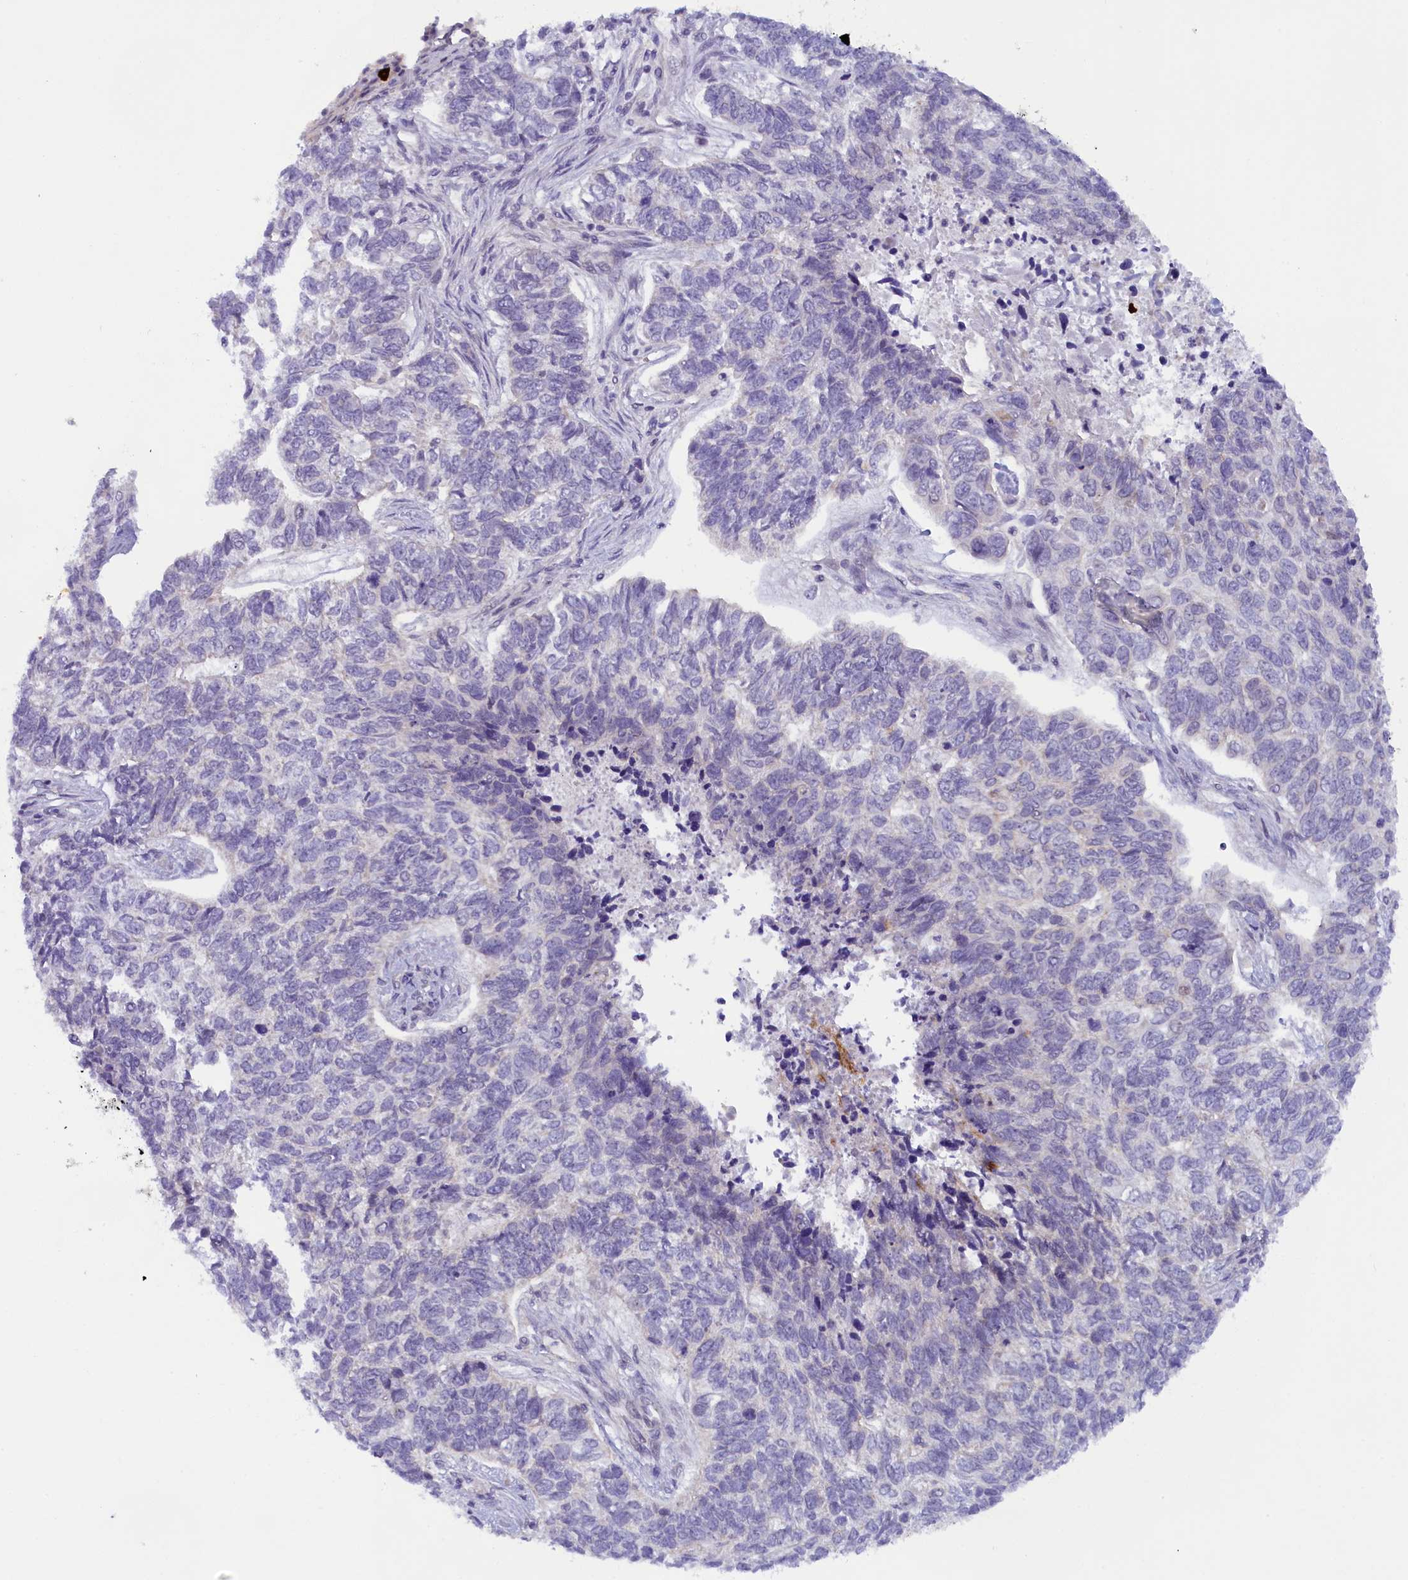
{"staining": {"intensity": "negative", "quantity": "none", "location": "none"}, "tissue": "skin cancer", "cell_type": "Tumor cells", "image_type": "cancer", "snomed": [{"axis": "morphology", "description": "Basal cell carcinoma"}, {"axis": "topography", "description": "Skin"}], "caption": "The photomicrograph displays no staining of tumor cells in skin cancer. (DAB (3,3'-diaminobenzidine) immunohistochemistry (IHC), high magnification).", "gene": "CCL23", "patient": {"sex": "female", "age": 65}}